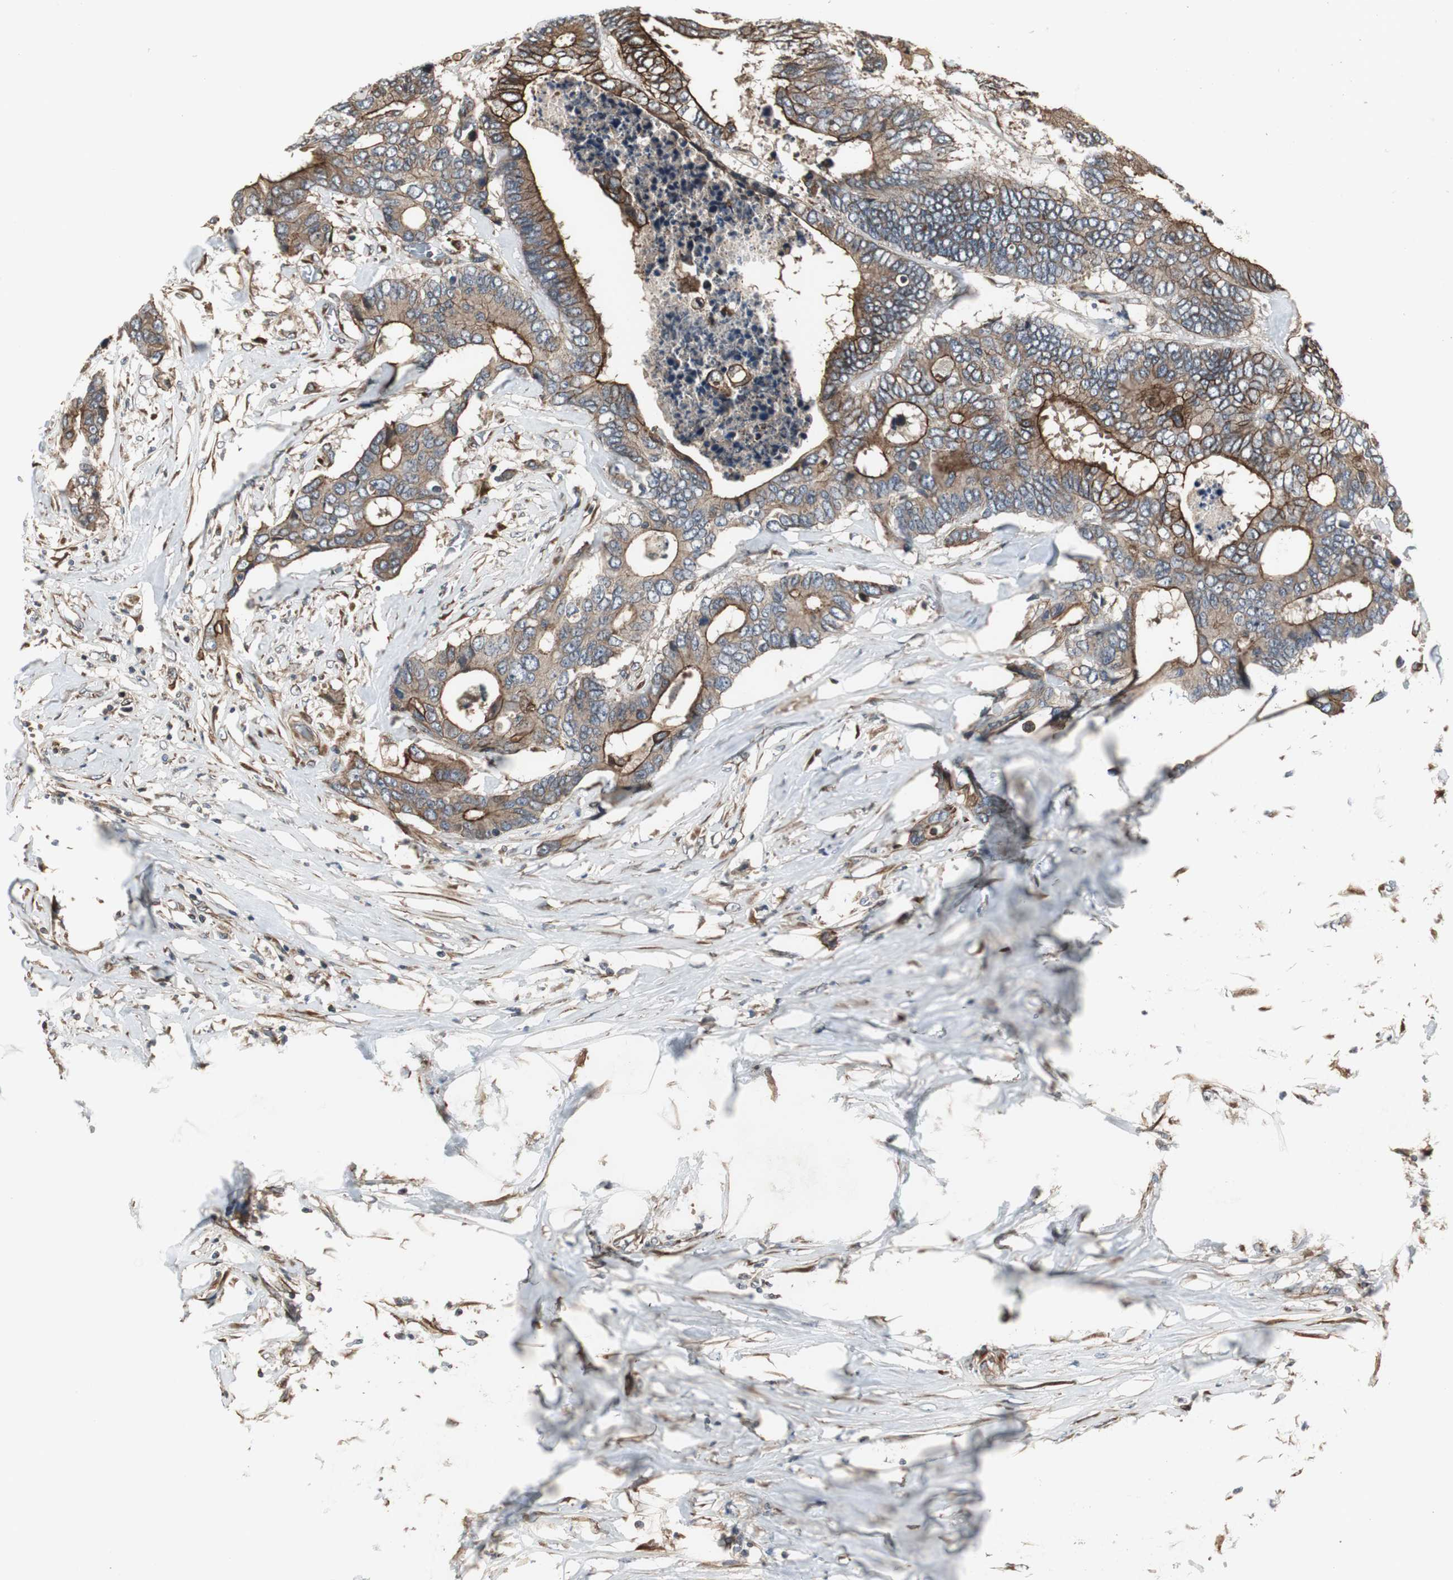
{"staining": {"intensity": "moderate", "quantity": ">75%", "location": "cytoplasmic/membranous"}, "tissue": "colorectal cancer", "cell_type": "Tumor cells", "image_type": "cancer", "snomed": [{"axis": "morphology", "description": "Adenocarcinoma, NOS"}, {"axis": "topography", "description": "Rectum"}], "caption": "Immunohistochemical staining of colorectal cancer exhibits medium levels of moderate cytoplasmic/membranous staining in approximately >75% of tumor cells.", "gene": "CHP1", "patient": {"sex": "male", "age": 55}}